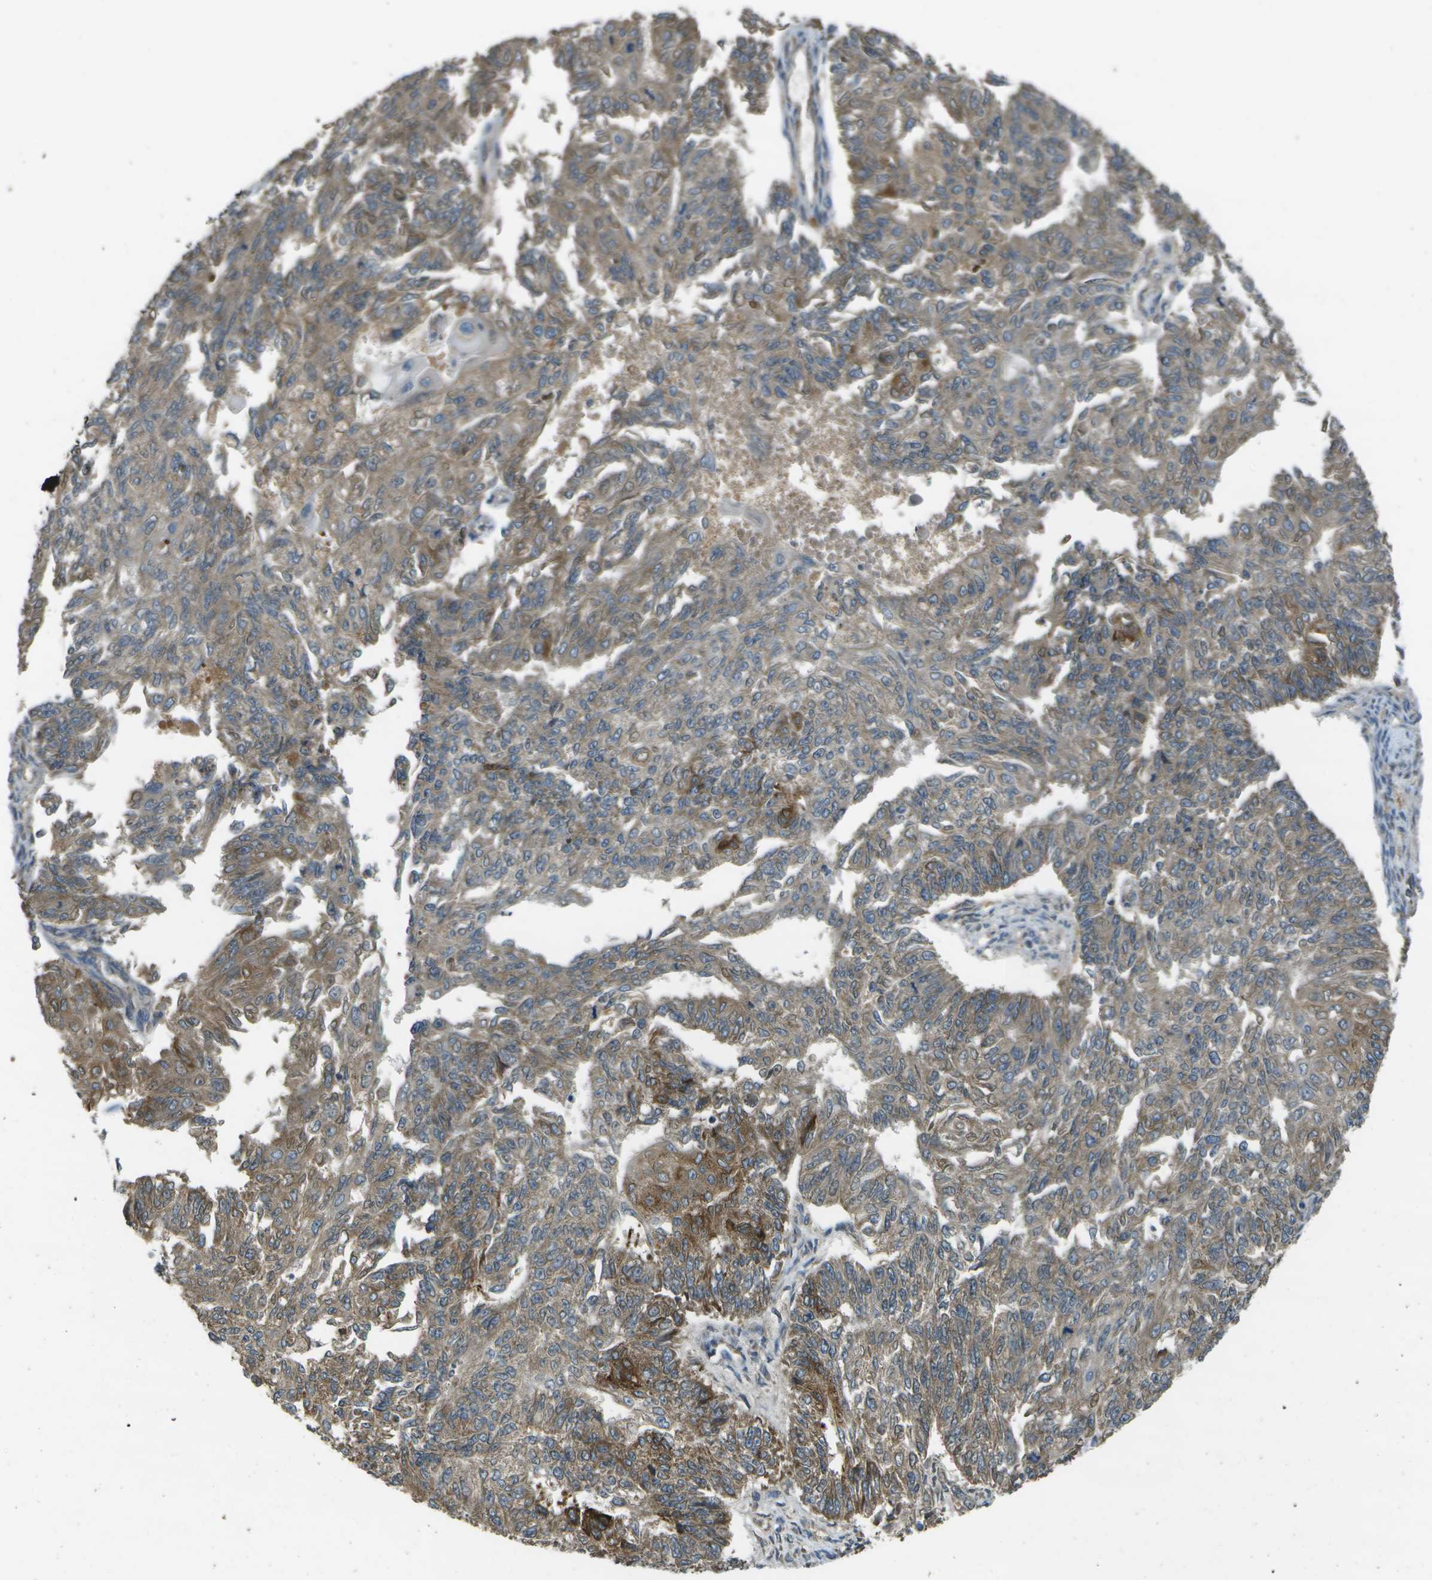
{"staining": {"intensity": "moderate", "quantity": ">75%", "location": "cytoplasmic/membranous"}, "tissue": "endometrial cancer", "cell_type": "Tumor cells", "image_type": "cancer", "snomed": [{"axis": "morphology", "description": "Adenocarcinoma, NOS"}, {"axis": "topography", "description": "Endometrium"}], "caption": "The micrograph shows a brown stain indicating the presence of a protein in the cytoplasmic/membranous of tumor cells in endometrial adenocarcinoma.", "gene": "HFE", "patient": {"sex": "female", "age": 32}}